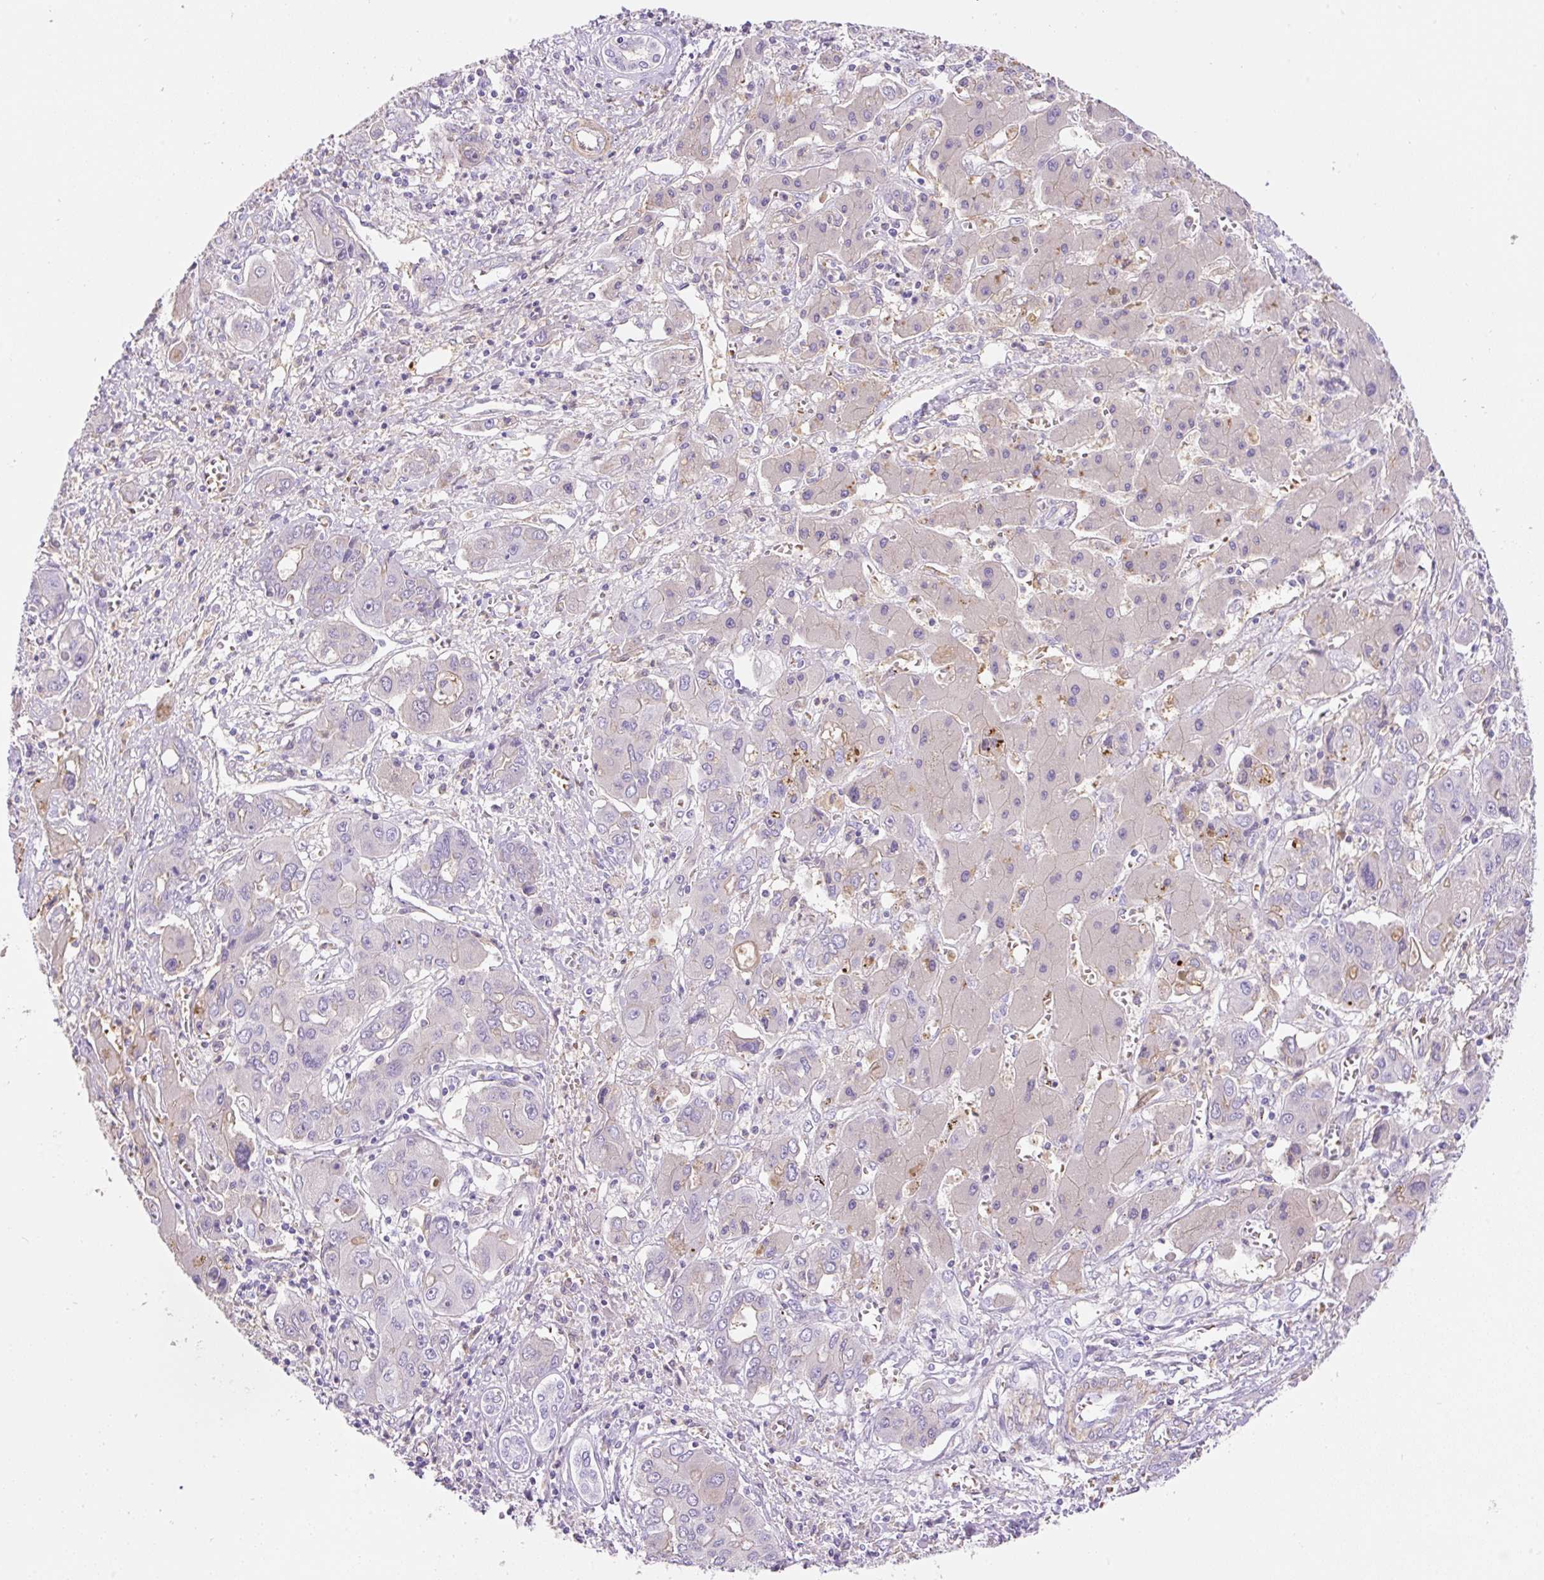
{"staining": {"intensity": "negative", "quantity": "none", "location": "none"}, "tissue": "liver cancer", "cell_type": "Tumor cells", "image_type": "cancer", "snomed": [{"axis": "morphology", "description": "Cholangiocarcinoma"}, {"axis": "topography", "description": "Liver"}], "caption": "DAB (3,3'-diaminobenzidine) immunohistochemical staining of liver cancer demonstrates no significant expression in tumor cells.", "gene": "TDRD15", "patient": {"sex": "male", "age": 67}}